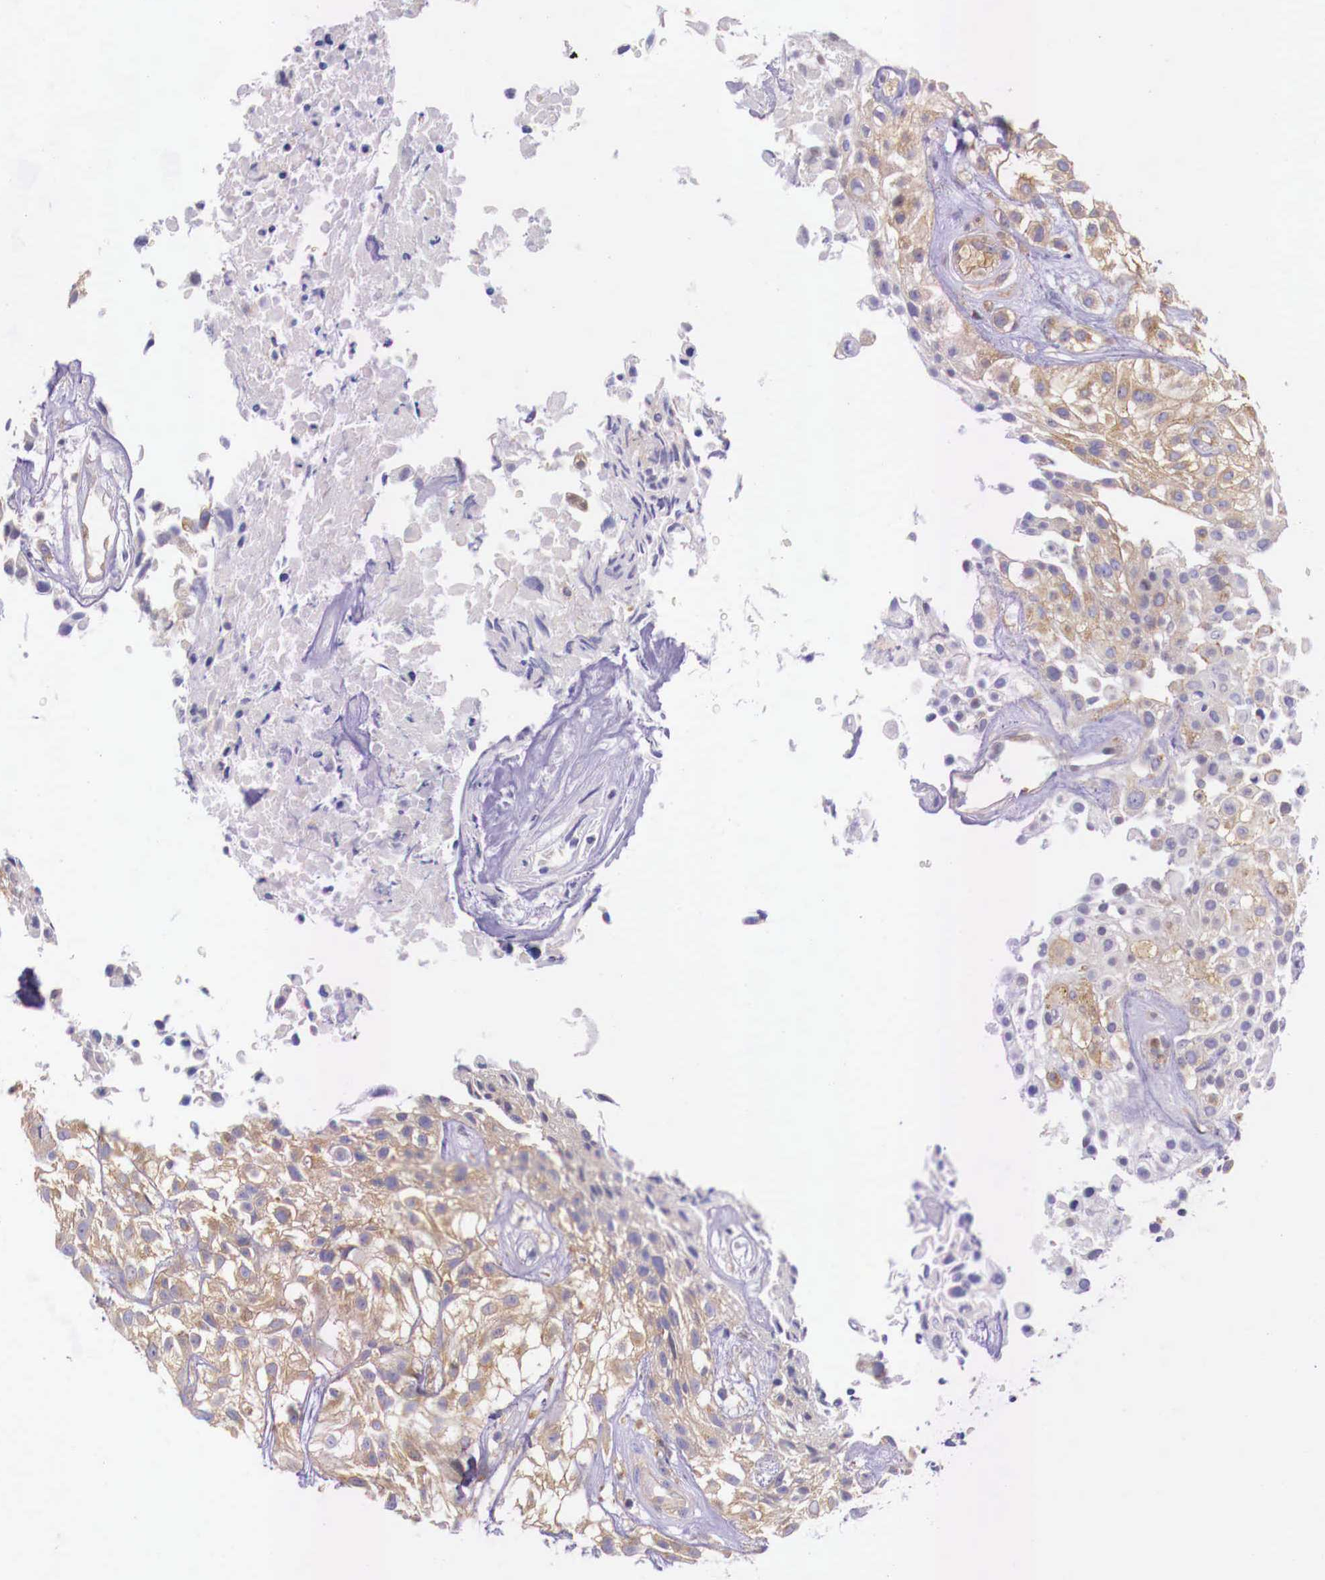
{"staining": {"intensity": "weak", "quantity": "25%-75%", "location": "cytoplasmic/membranous"}, "tissue": "urothelial cancer", "cell_type": "Tumor cells", "image_type": "cancer", "snomed": [{"axis": "morphology", "description": "Urothelial carcinoma, High grade"}, {"axis": "topography", "description": "Urinary bladder"}], "caption": "The histopathology image reveals a brown stain indicating the presence of a protein in the cytoplasmic/membranous of tumor cells in urothelial cancer. The staining is performed using DAB (3,3'-diaminobenzidine) brown chromogen to label protein expression. The nuclei are counter-stained blue using hematoxylin.", "gene": "GRIPAP1", "patient": {"sex": "male", "age": 56}}